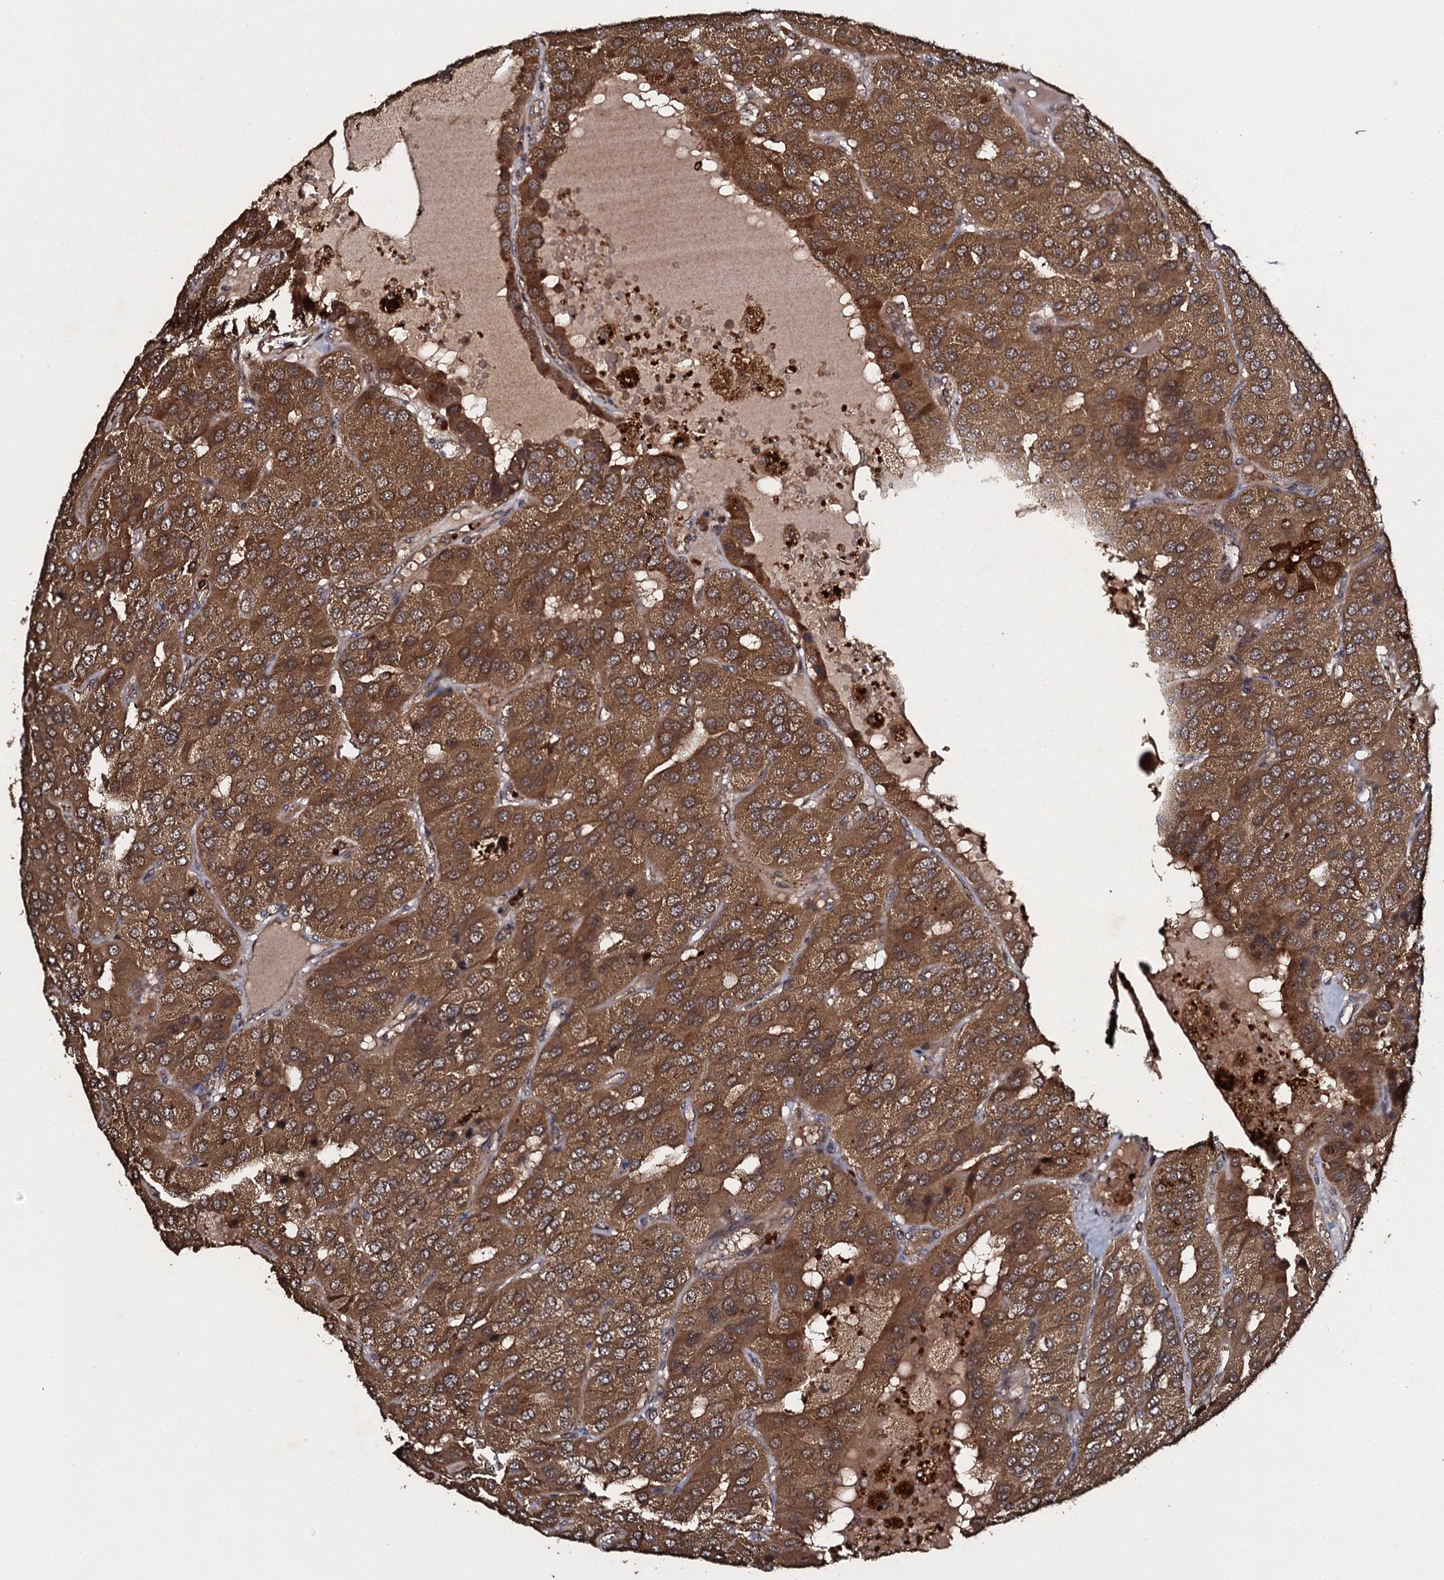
{"staining": {"intensity": "moderate", "quantity": ">75%", "location": "cytoplasmic/membranous"}, "tissue": "parathyroid gland", "cell_type": "Glandular cells", "image_type": "normal", "snomed": [{"axis": "morphology", "description": "Normal tissue, NOS"}, {"axis": "morphology", "description": "Adenoma, NOS"}, {"axis": "topography", "description": "Parathyroid gland"}], "caption": "The immunohistochemical stain shows moderate cytoplasmic/membranous staining in glandular cells of benign parathyroid gland.", "gene": "ADGRG3", "patient": {"sex": "female", "age": 86}}